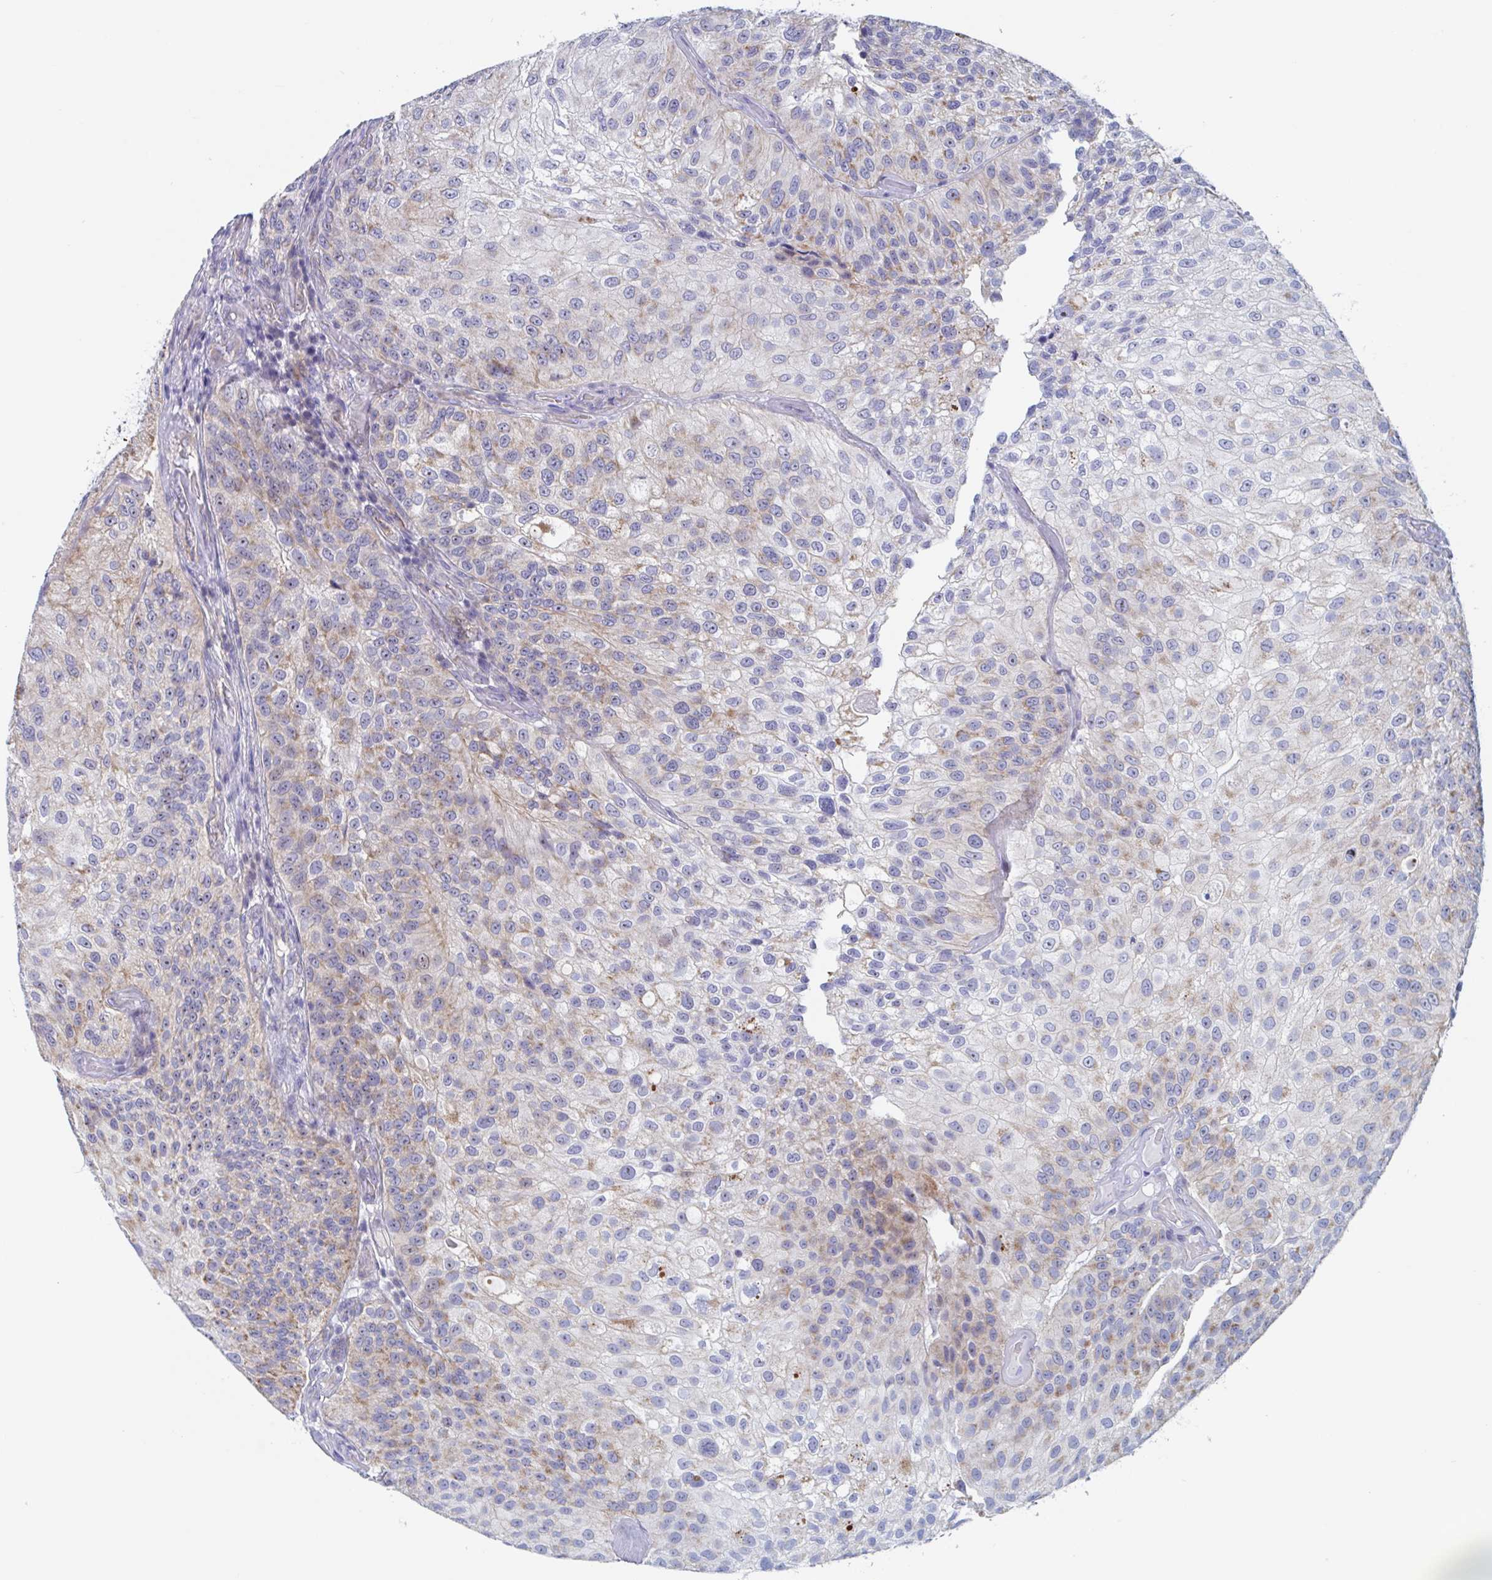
{"staining": {"intensity": "weak", "quantity": "25%-75%", "location": "cytoplasmic/membranous"}, "tissue": "urothelial cancer", "cell_type": "Tumor cells", "image_type": "cancer", "snomed": [{"axis": "morphology", "description": "Urothelial carcinoma, NOS"}, {"axis": "topography", "description": "Urinary bladder"}], "caption": "DAB immunohistochemical staining of urothelial cancer shows weak cytoplasmic/membranous protein expression in about 25%-75% of tumor cells.", "gene": "MRPL53", "patient": {"sex": "male", "age": 87}}